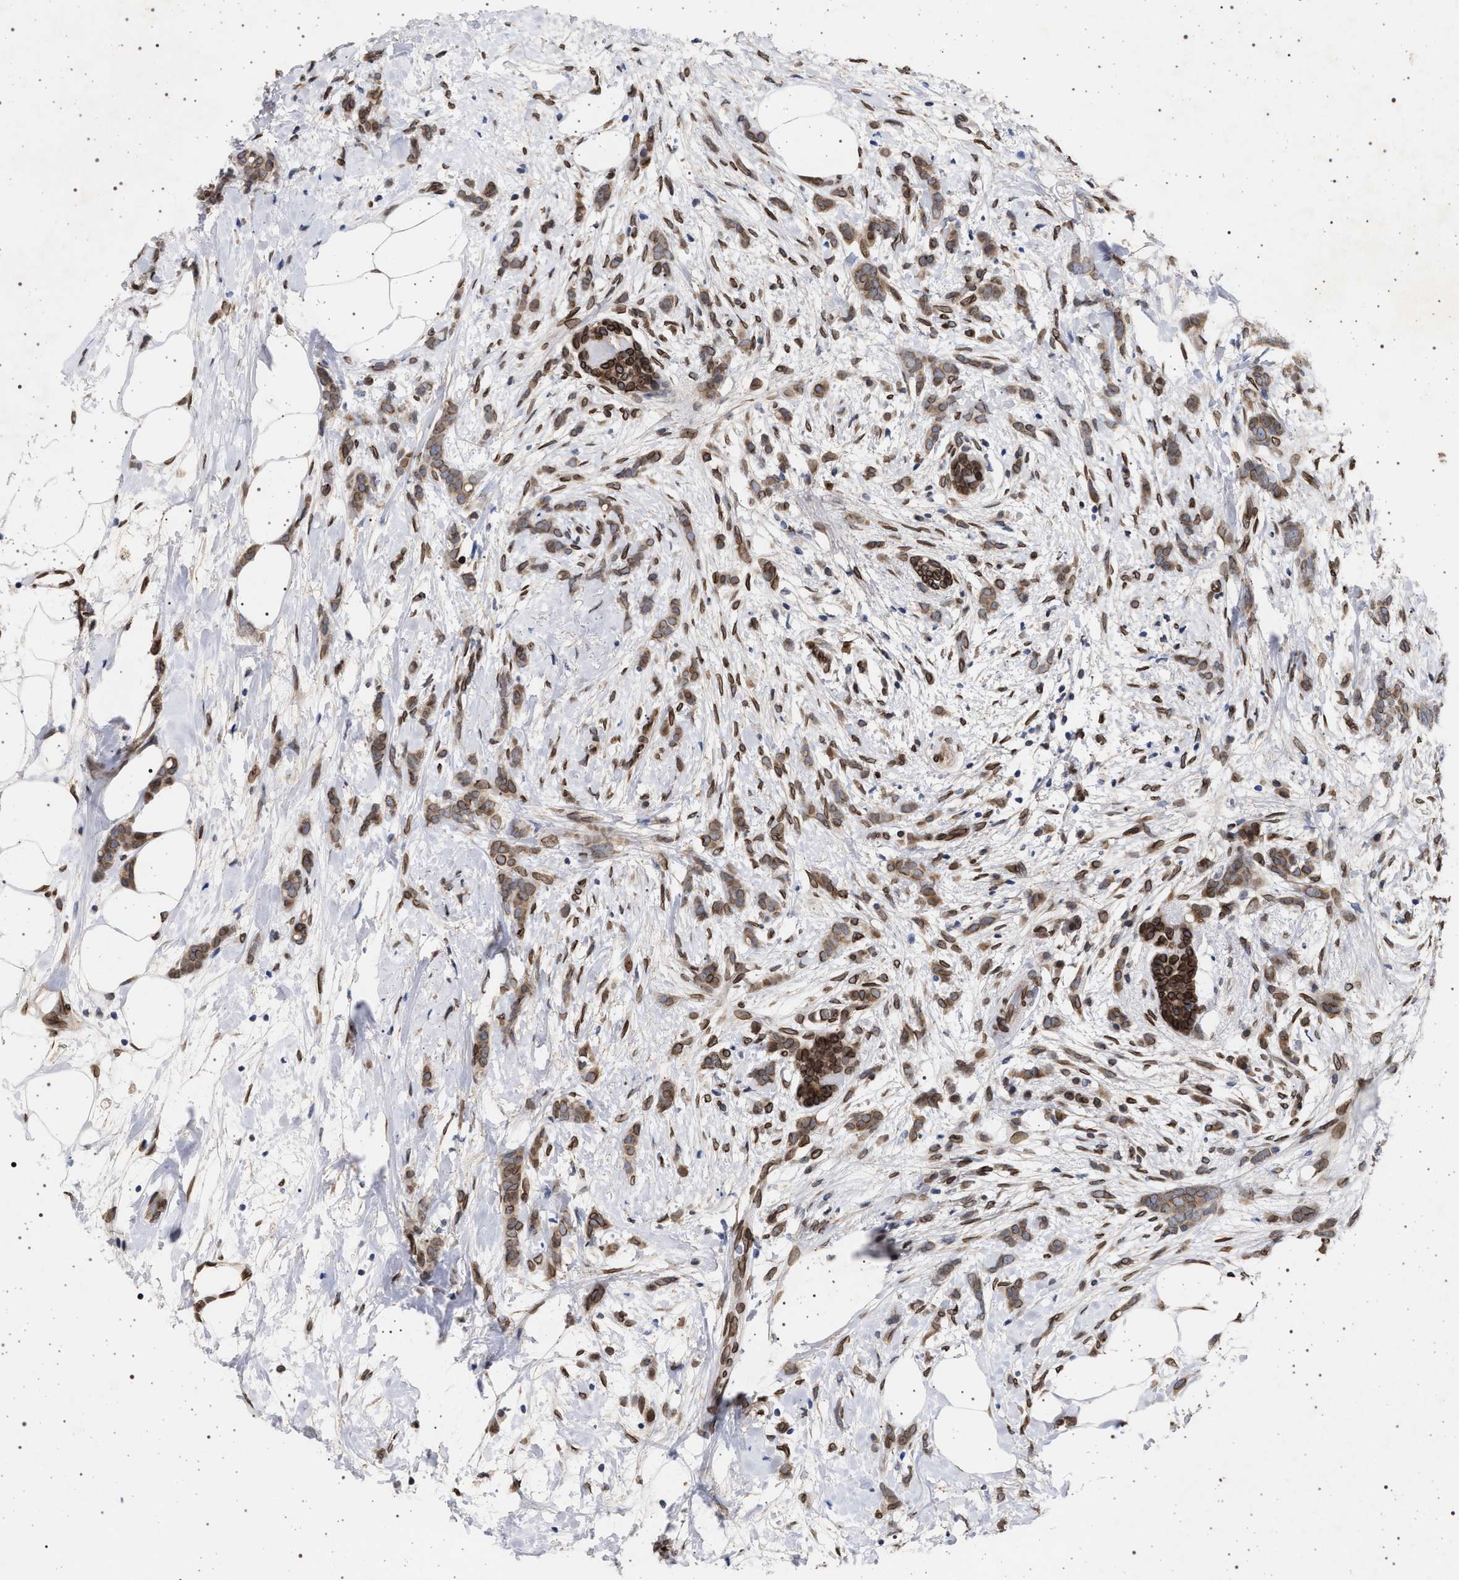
{"staining": {"intensity": "moderate", "quantity": ">75%", "location": "cytoplasmic/membranous,nuclear"}, "tissue": "breast cancer", "cell_type": "Tumor cells", "image_type": "cancer", "snomed": [{"axis": "morphology", "description": "Lobular carcinoma, in situ"}, {"axis": "morphology", "description": "Lobular carcinoma"}, {"axis": "topography", "description": "Breast"}], "caption": "There is medium levels of moderate cytoplasmic/membranous and nuclear positivity in tumor cells of breast cancer, as demonstrated by immunohistochemical staining (brown color).", "gene": "ING2", "patient": {"sex": "female", "age": 41}}